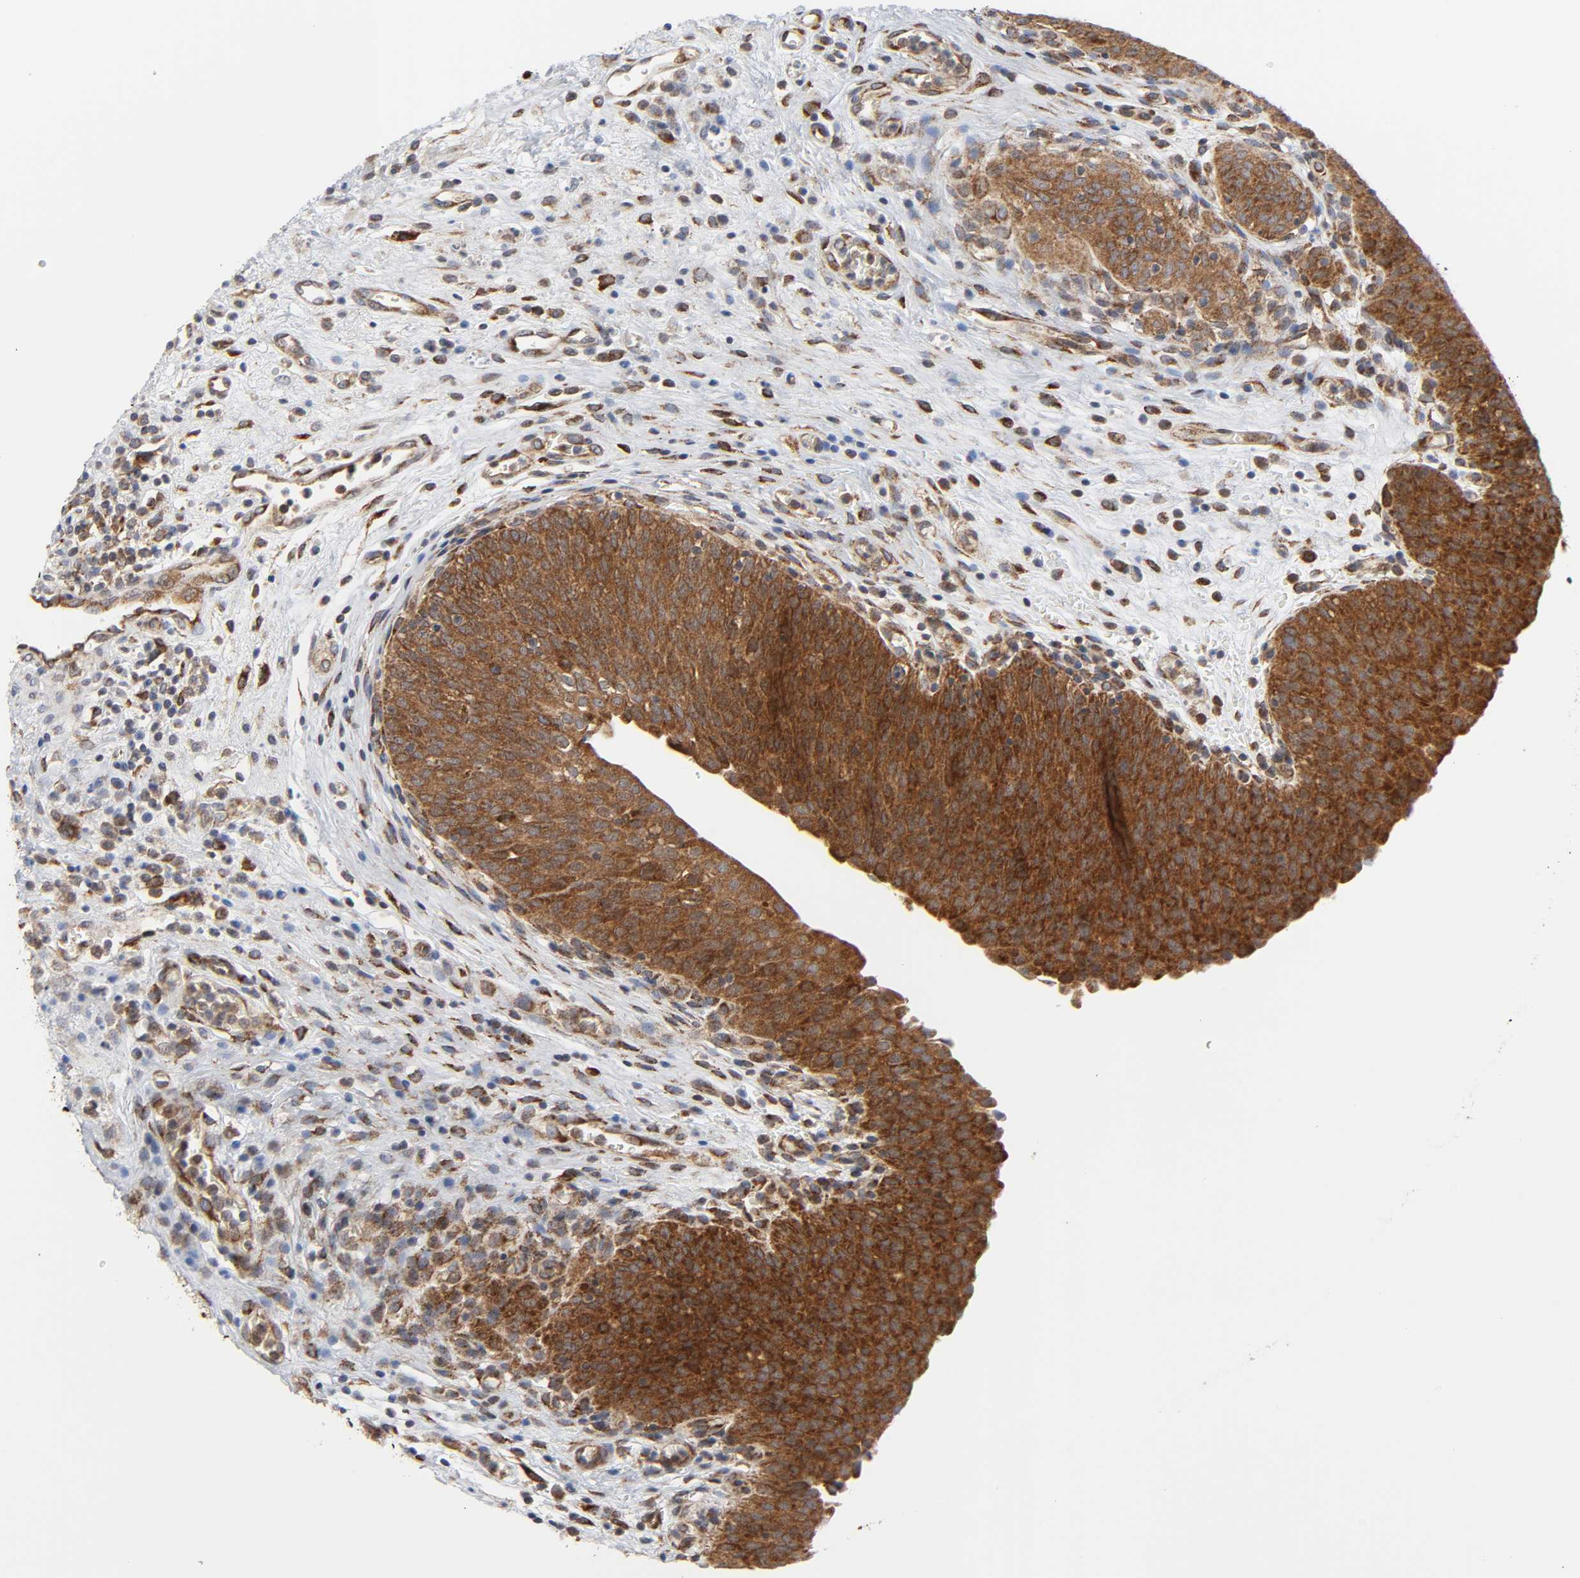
{"staining": {"intensity": "strong", "quantity": ">75%", "location": "cytoplasmic/membranous"}, "tissue": "urinary bladder", "cell_type": "Urothelial cells", "image_type": "normal", "snomed": [{"axis": "morphology", "description": "Normal tissue, NOS"}, {"axis": "morphology", "description": "Dysplasia, NOS"}, {"axis": "topography", "description": "Urinary bladder"}], "caption": "Immunohistochemistry (IHC) histopathology image of normal urinary bladder: urinary bladder stained using immunohistochemistry exhibits high levels of strong protein expression localized specifically in the cytoplasmic/membranous of urothelial cells, appearing as a cytoplasmic/membranous brown color.", "gene": "BAX", "patient": {"sex": "male", "age": 35}}